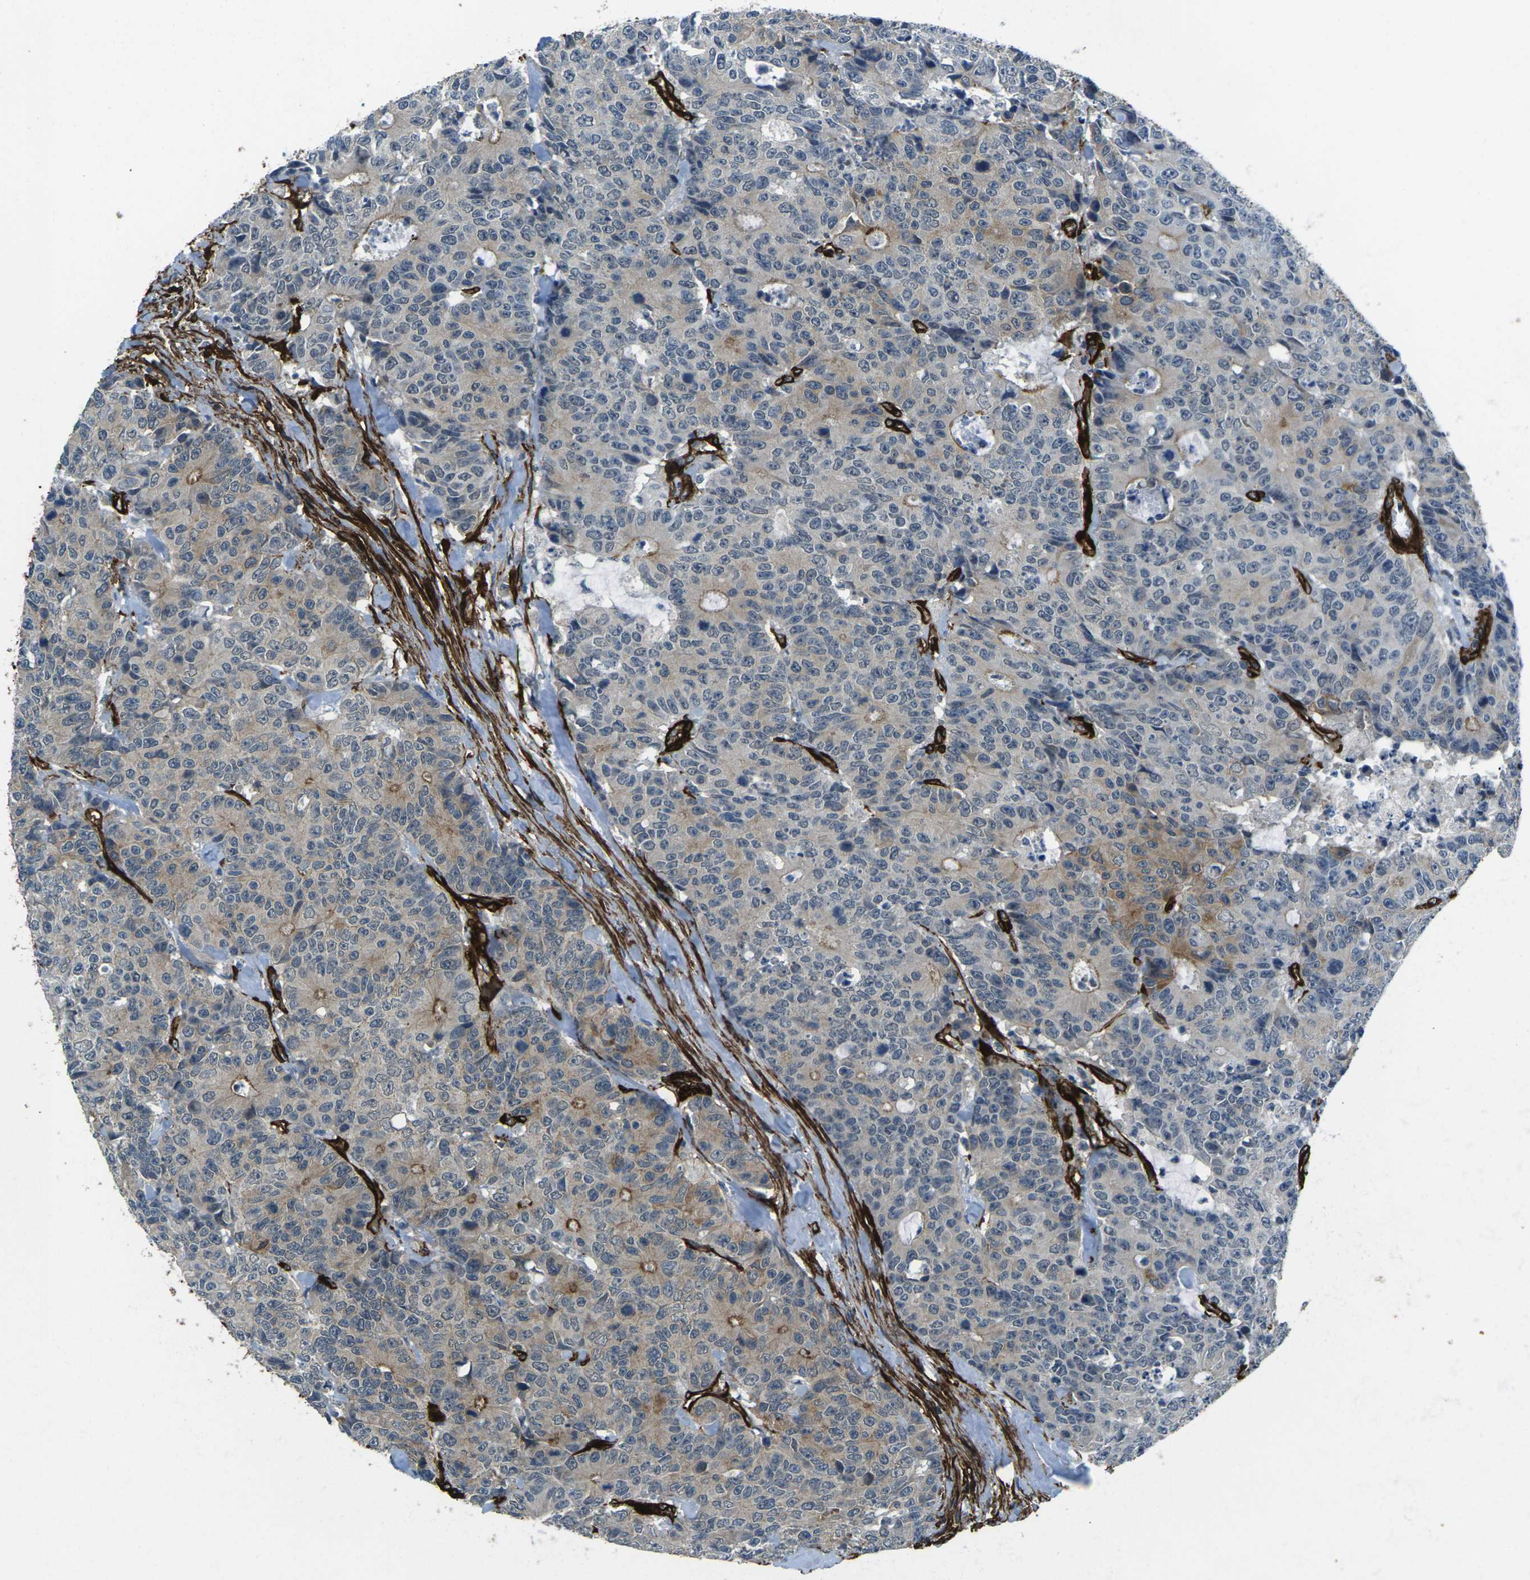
{"staining": {"intensity": "moderate", "quantity": "<25%", "location": "cytoplasmic/membranous"}, "tissue": "colorectal cancer", "cell_type": "Tumor cells", "image_type": "cancer", "snomed": [{"axis": "morphology", "description": "Adenocarcinoma, NOS"}, {"axis": "topography", "description": "Colon"}], "caption": "Adenocarcinoma (colorectal) stained with a protein marker exhibits moderate staining in tumor cells.", "gene": "GRAMD1C", "patient": {"sex": "female", "age": 86}}